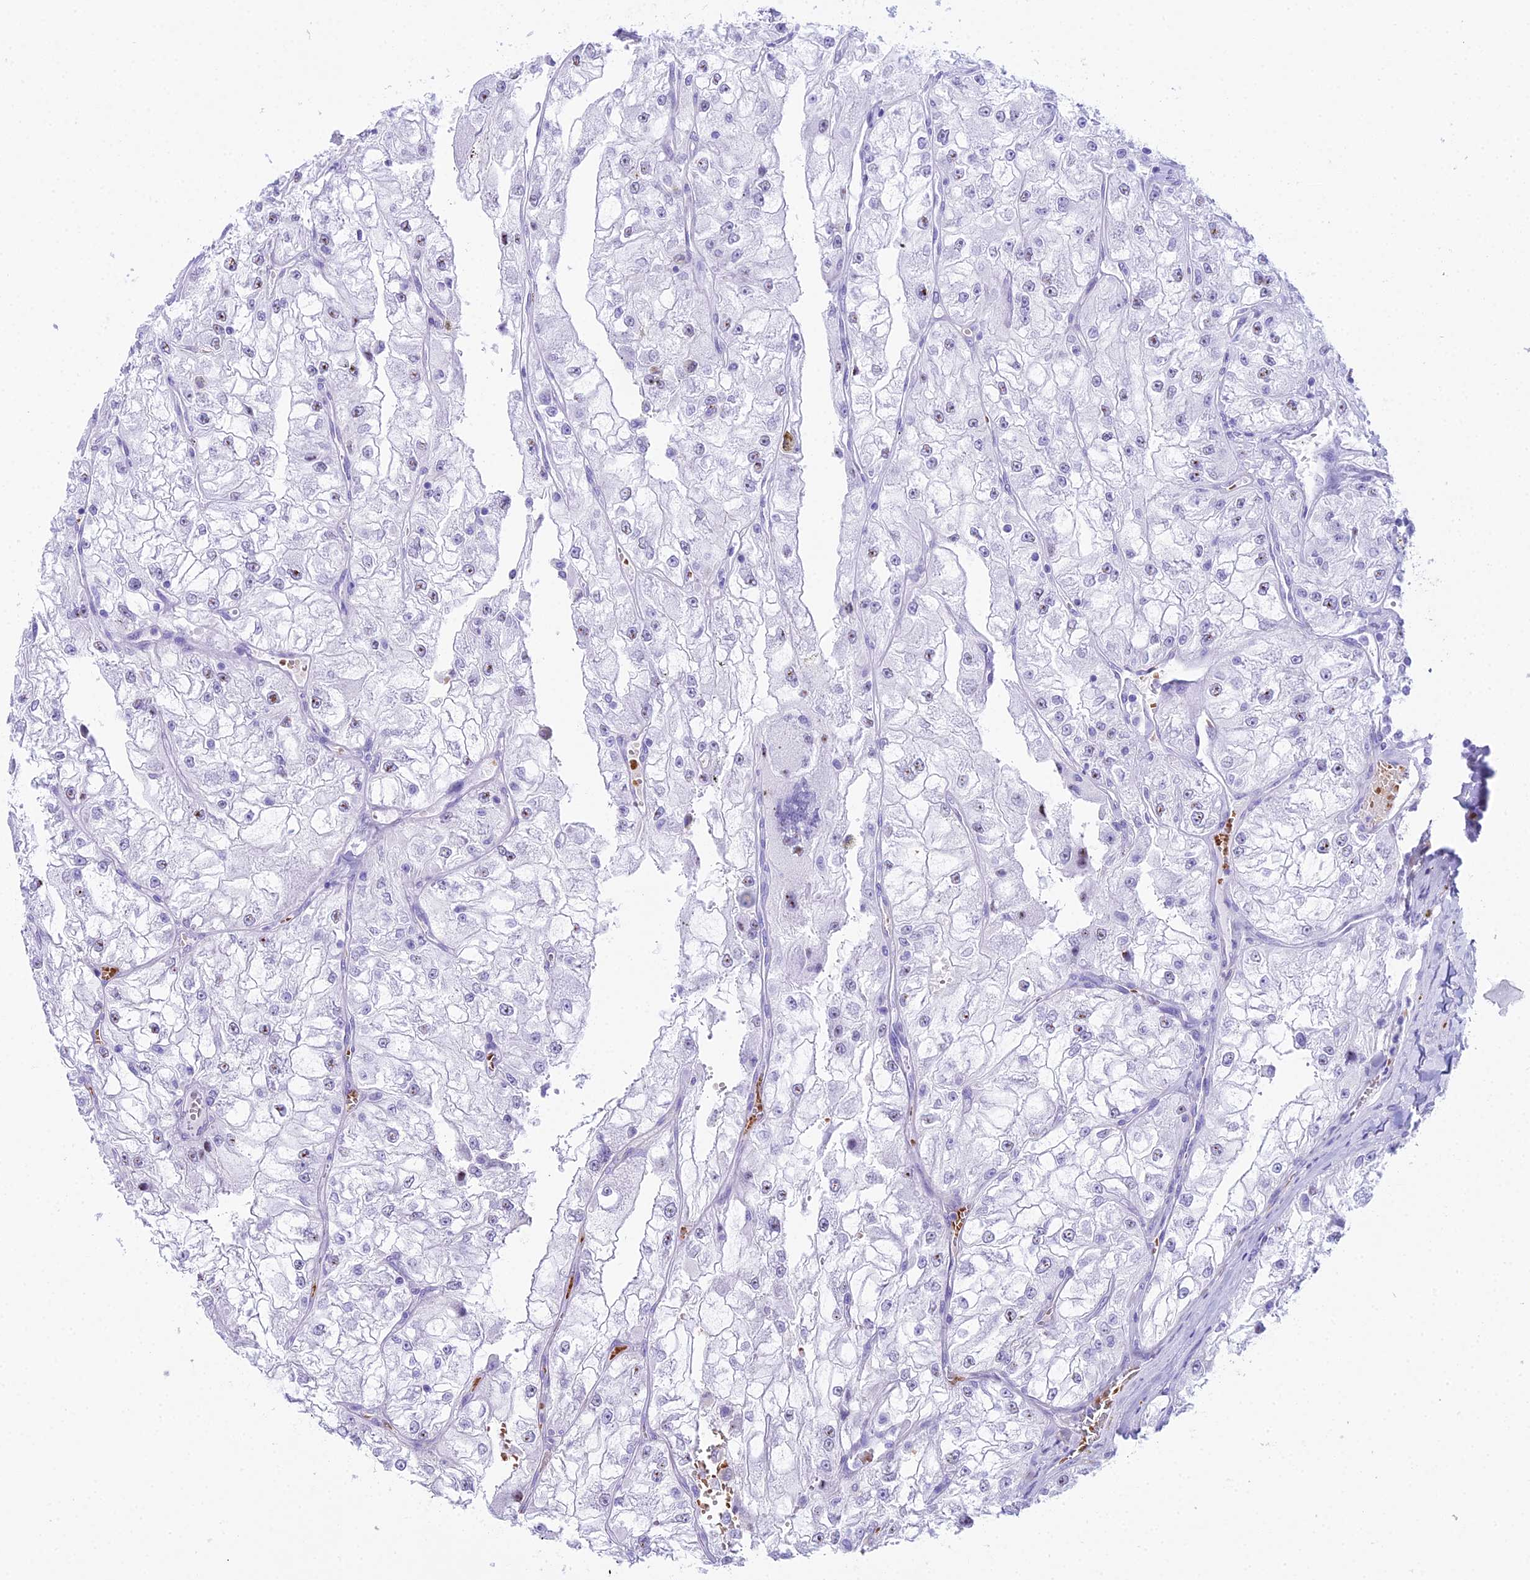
{"staining": {"intensity": "negative", "quantity": "none", "location": "none"}, "tissue": "renal cancer", "cell_type": "Tumor cells", "image_type": "cancer", "snomed": [{"axis": "morphology", "description": "Adenocarcinoma, NOS"}, {"axis": "topography", "description": "Kidney"}], "caption": "Tumor cells show no significant staining in renal cancer.", "gene": "RNPS1", "patient": {"sex": "female", "age": 72}}